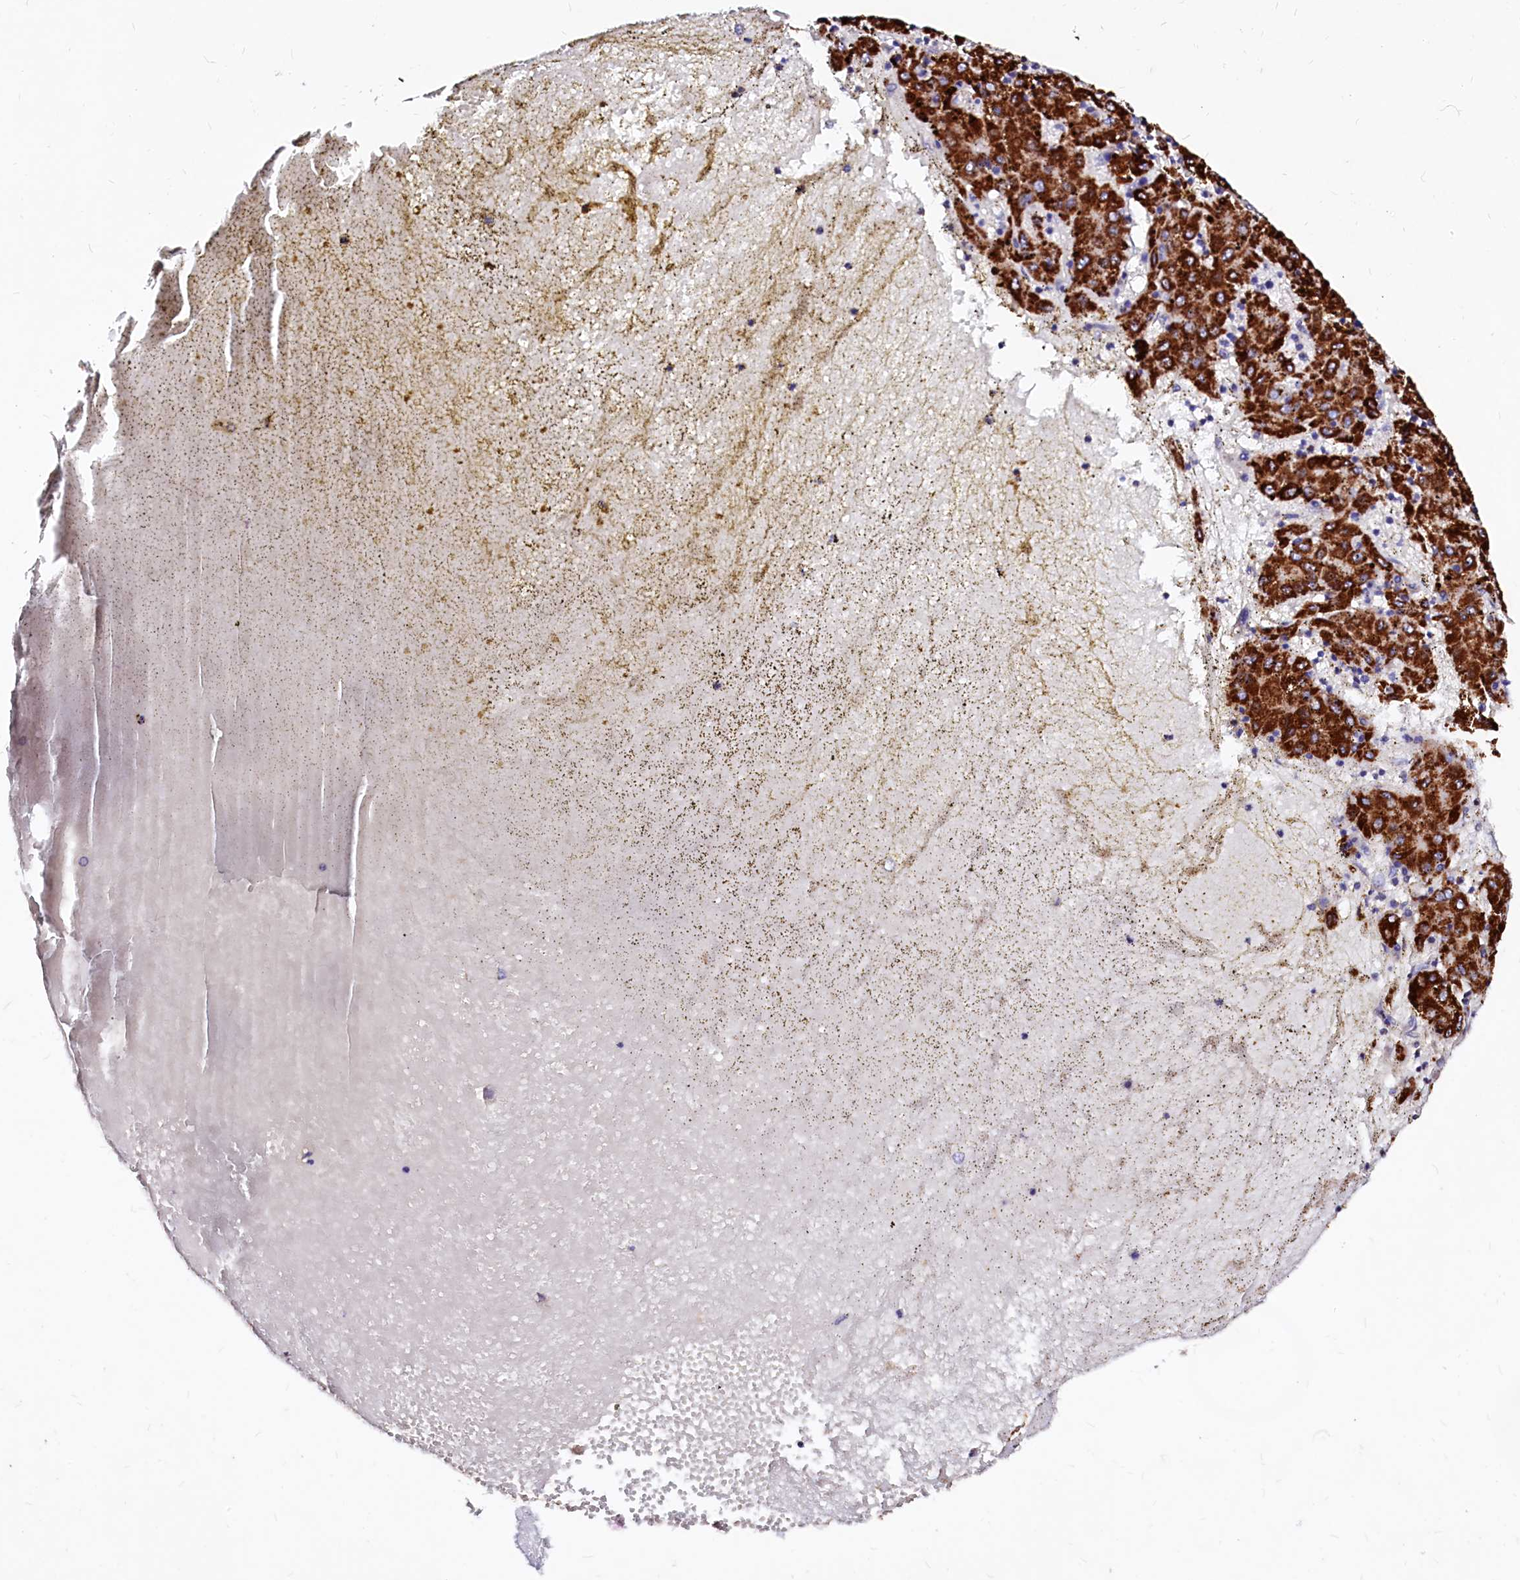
{"staining": {"intensity": "strong", "quantity": ">75%", "location": "cytoplasmic/membranous"}, "tissue": "liver cancer", "cell_type": "Tumor cells", "image_type": "cancer", "snomed": [{"axis": "morphology", "description": "Carcinoma, Hepatocellular, NOS"}, {"axis": "topography", "description": "Liver"}], "caption": "Immunohistochemical staining of liver cancer (hepatocellular carcinoma) reveals high levels of strong cytoplasmic/membranous protein positivity in approximately >75% of tumor cells.", "gene": "MAOB", "patient": {"sex": "male", "age": 72}}